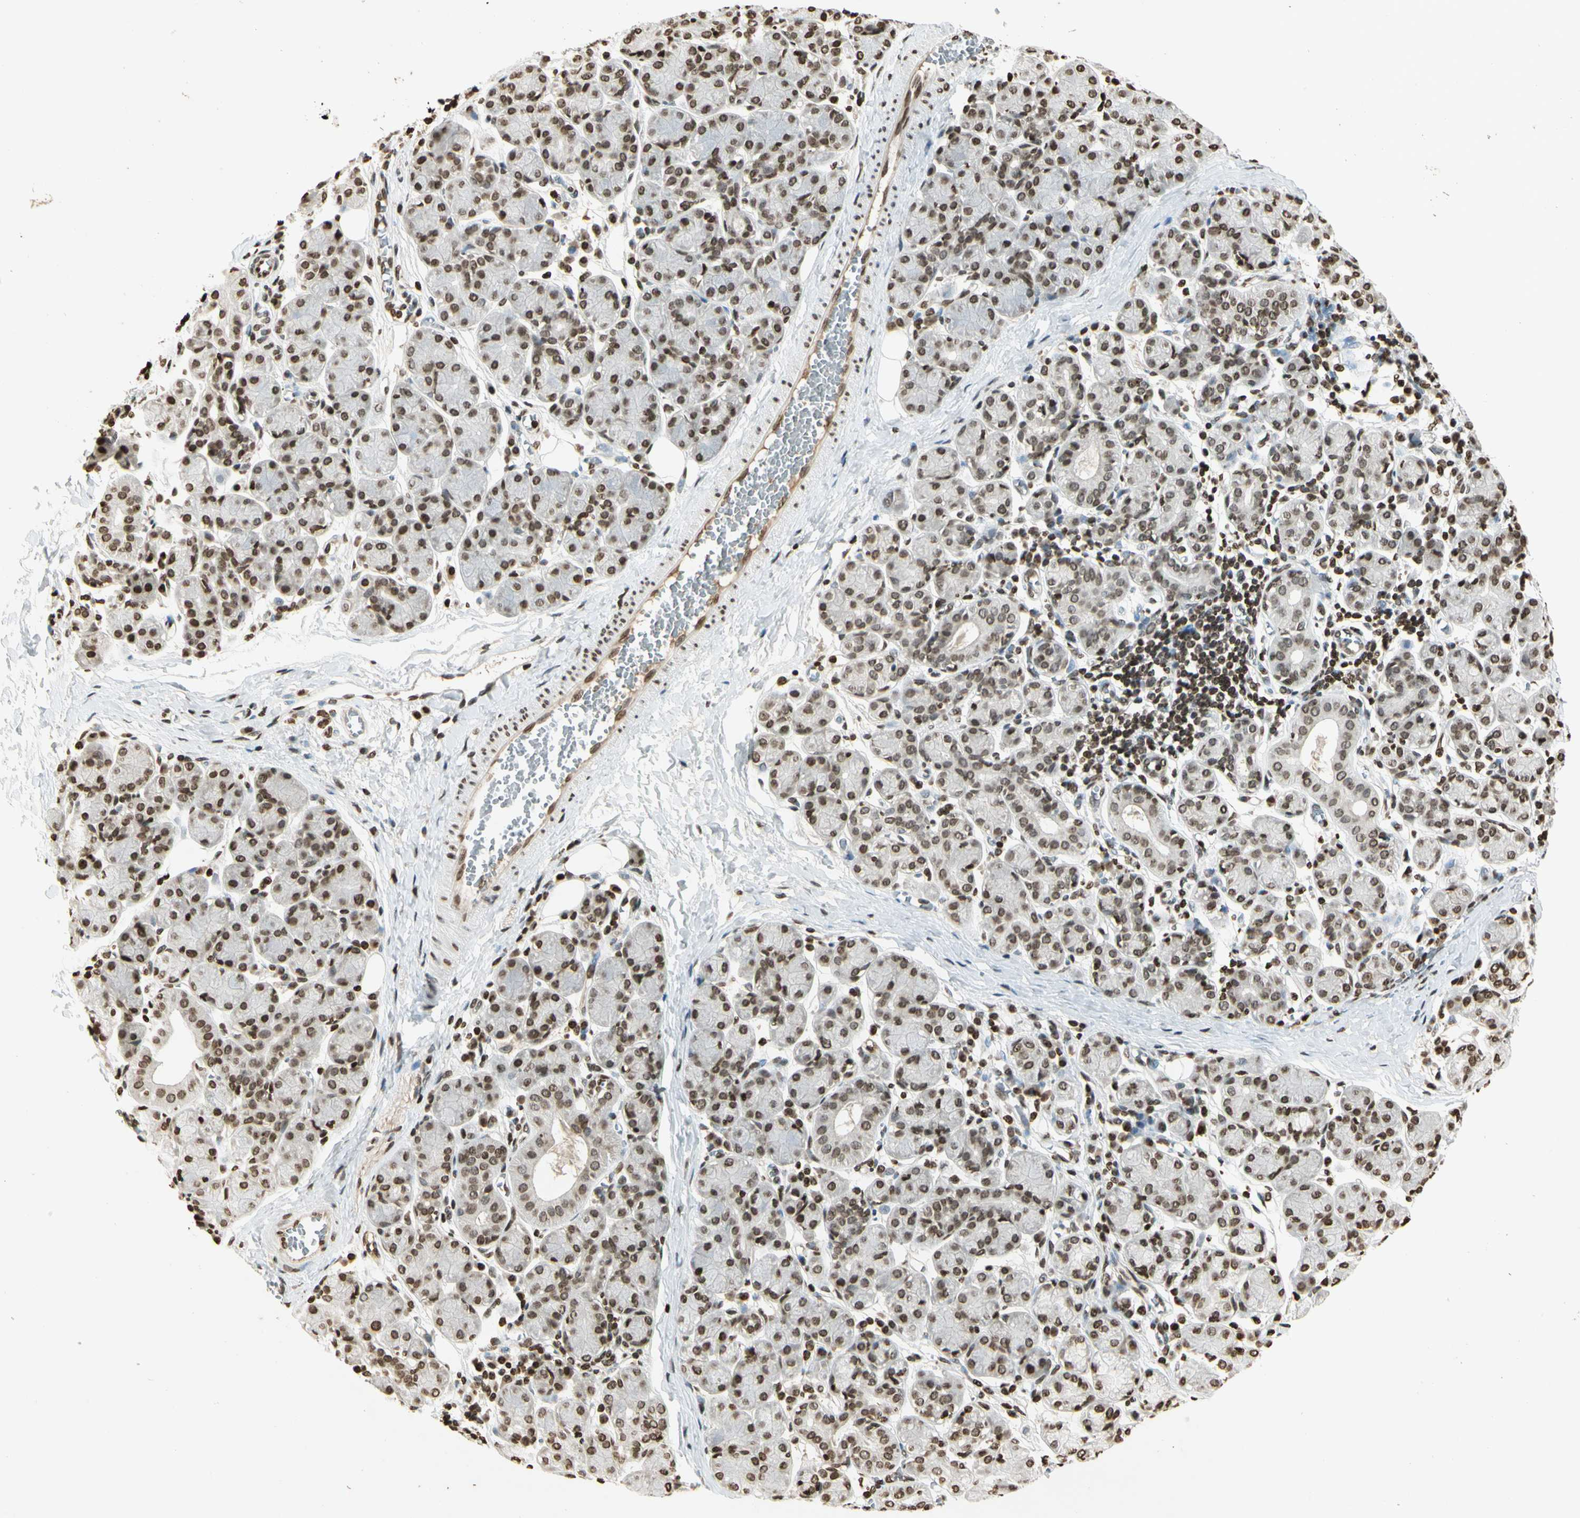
{"staining": {"intensity": "strong", "quantity": "25%-75%", "location": "nuclear"}, "tissue": "salivary gland", "cell_type": "Glandular cells", "image_type": "normal", "snomed": [{"axis": "morphology", "description": "Normal tissue, NOS"}, {"axis": "morphology", "description": "Inflammation, NOS"}, {"axis": "topography", "description": "Lymph node"}, {"axis": "topography", "description": "Salivary gland"}], "caption": "Protein staining displays strong nuclear positivity in about 25%-75% of glandular cells in unremarkable salivary gland.", "gene": "RORA", "patient": {"sex": "male", "age": 3}}